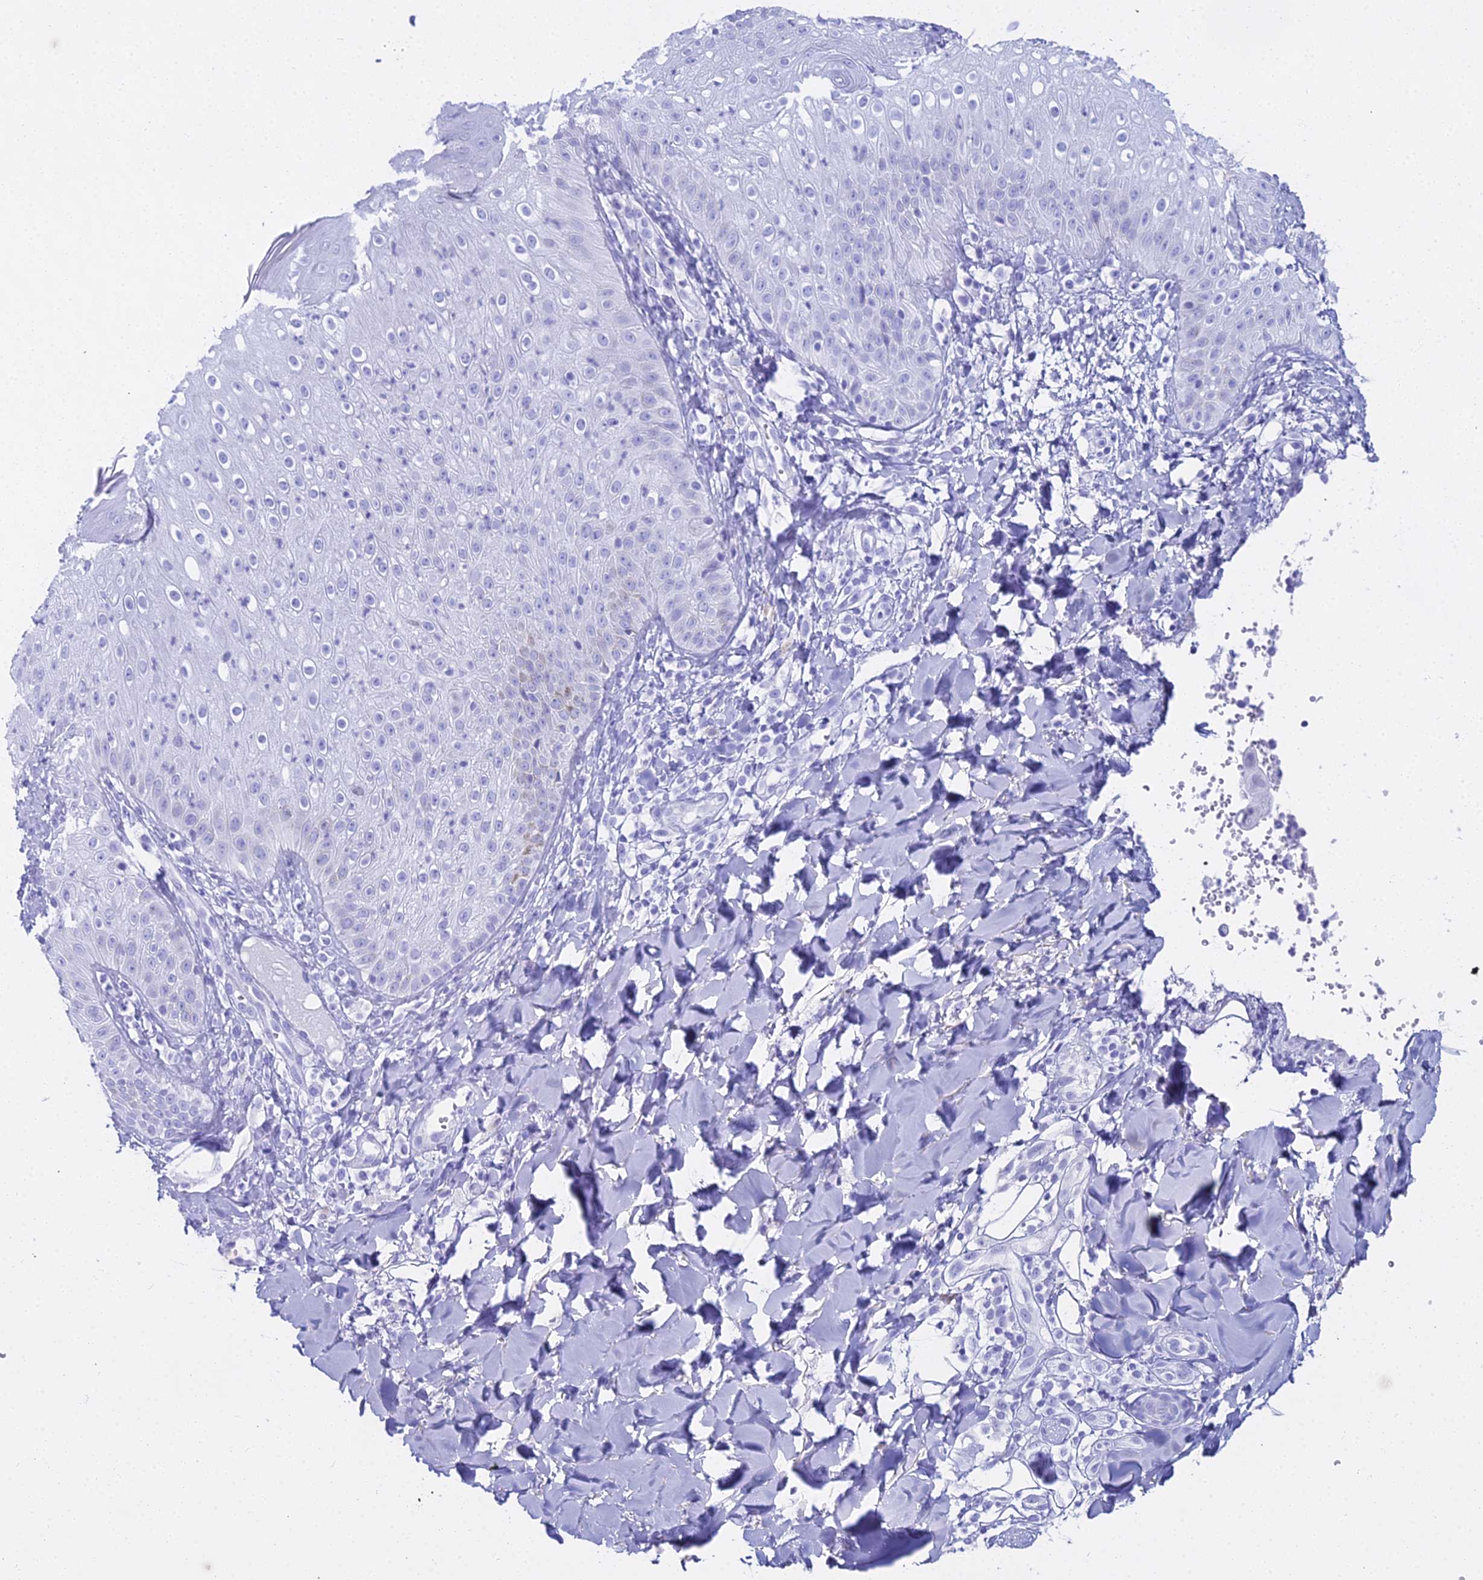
{"staining": {"intensity": "negative", "quantity": "none", "location": "none"}, "tissue": "skin", "cell_type": "Epidermal cells", "image_type": "normal", "snomed": [{"axis": "morphology", "description": "Normal tissue, NOS"}, {"axis": "morphology", "description": "Inflammation, NOS"}, {"axis": "topography", "description": "Soft tissue"}, {"axis": "topography", "description": "Anal"}], "caption": "DAB (3,3'-diaminobenzidine) immunohistochemical staining of benign human skin displays no significant positivity in epidermal cells. (DAB IHC, high magnification).", "gene": "CGB1", "patient": {"sex": "female", "age": 15}}